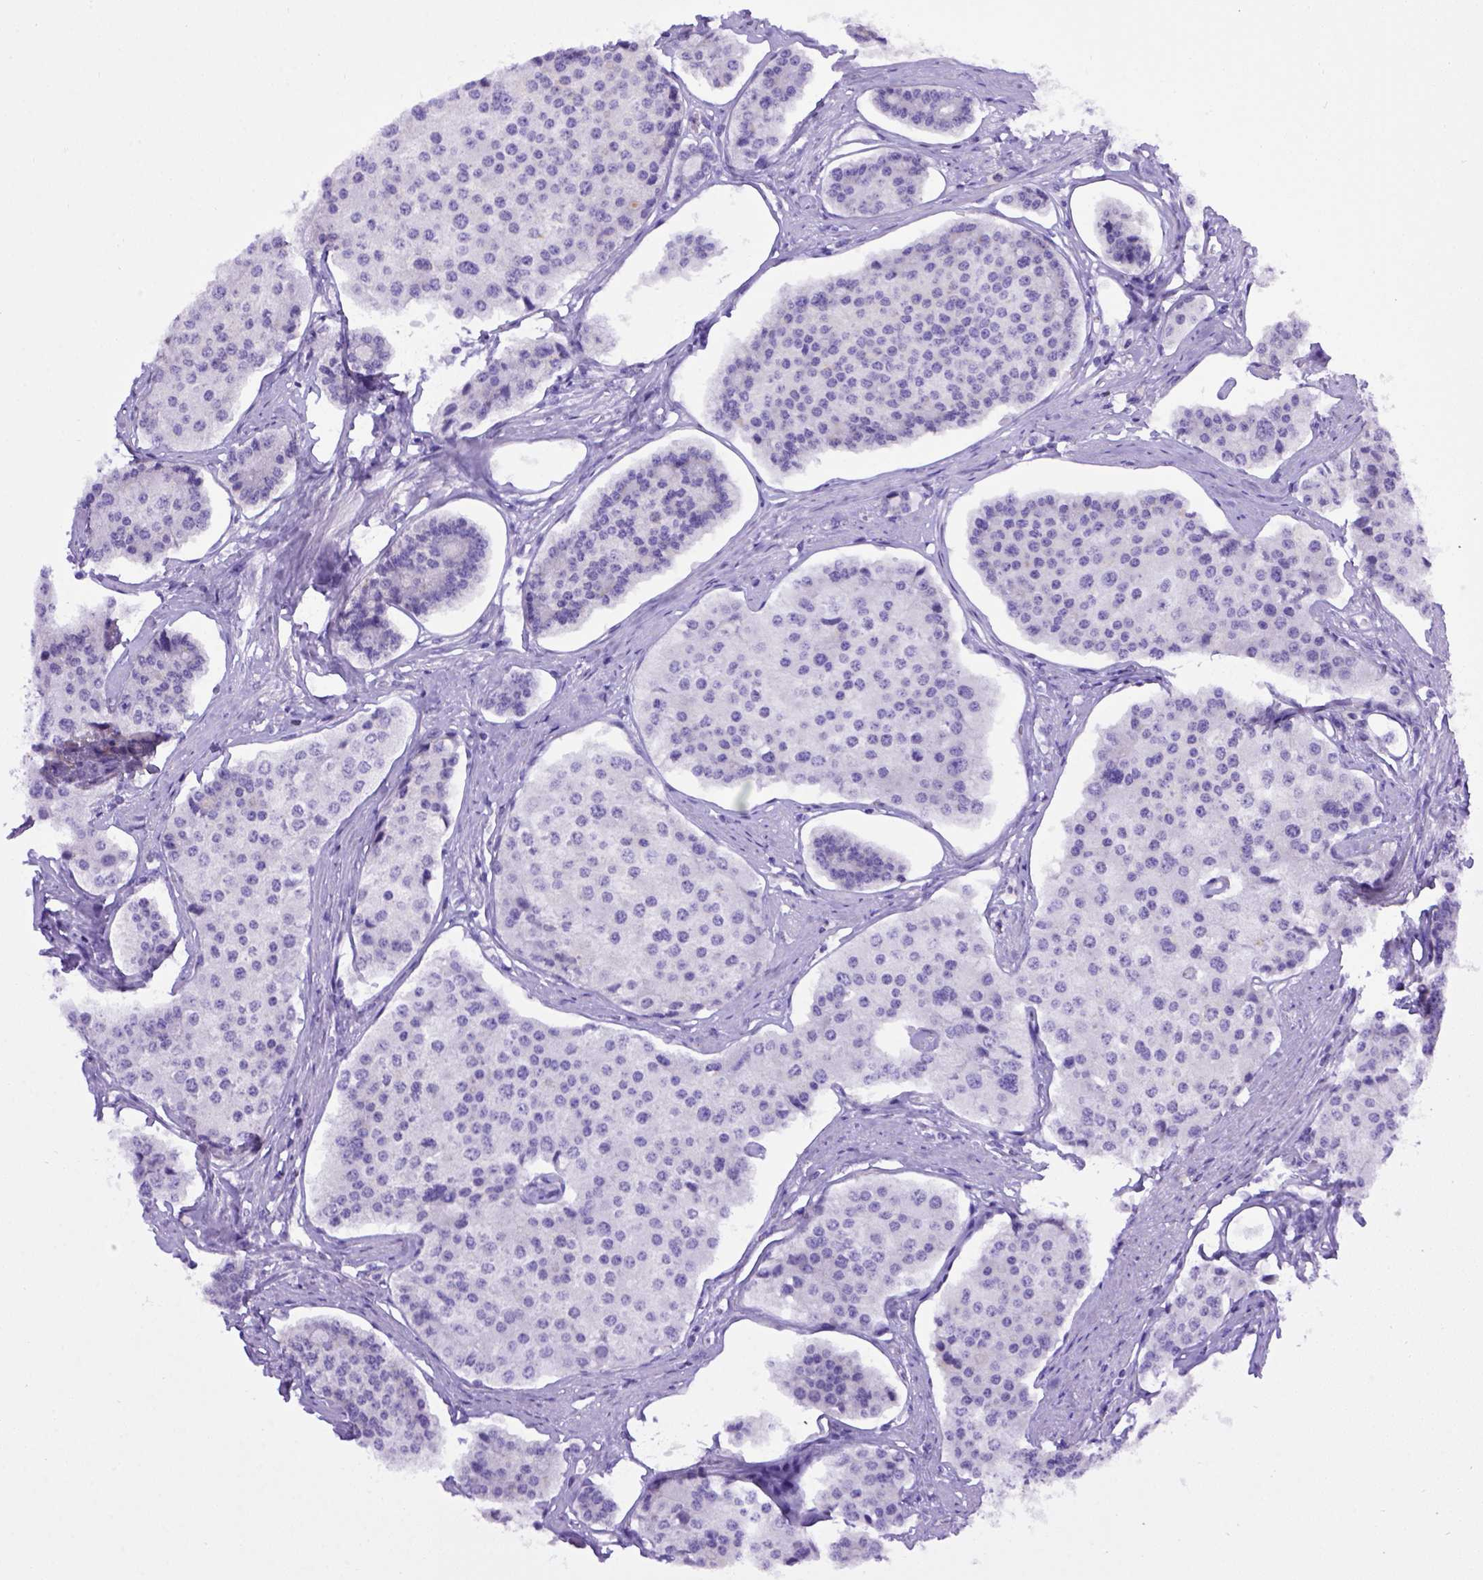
{"staining": {"intensity": "negative", "quantity": "none", "location": "none"}, "tissue": "carcinoid", "cell_type": "Tumor cells", "image_type": "cancer", "snomed": [{"axis": "morphology", "description": "Carcinoid, malignant, NOS"}, {"axis": "topography", "description": "Small intestine"}], "caption": "Immunohistochemical staining of carcinoid demonstrates no significant staining in tumor cells.", "gene": "ADAM12", "patient": {"sex": "female", "age": 65}}